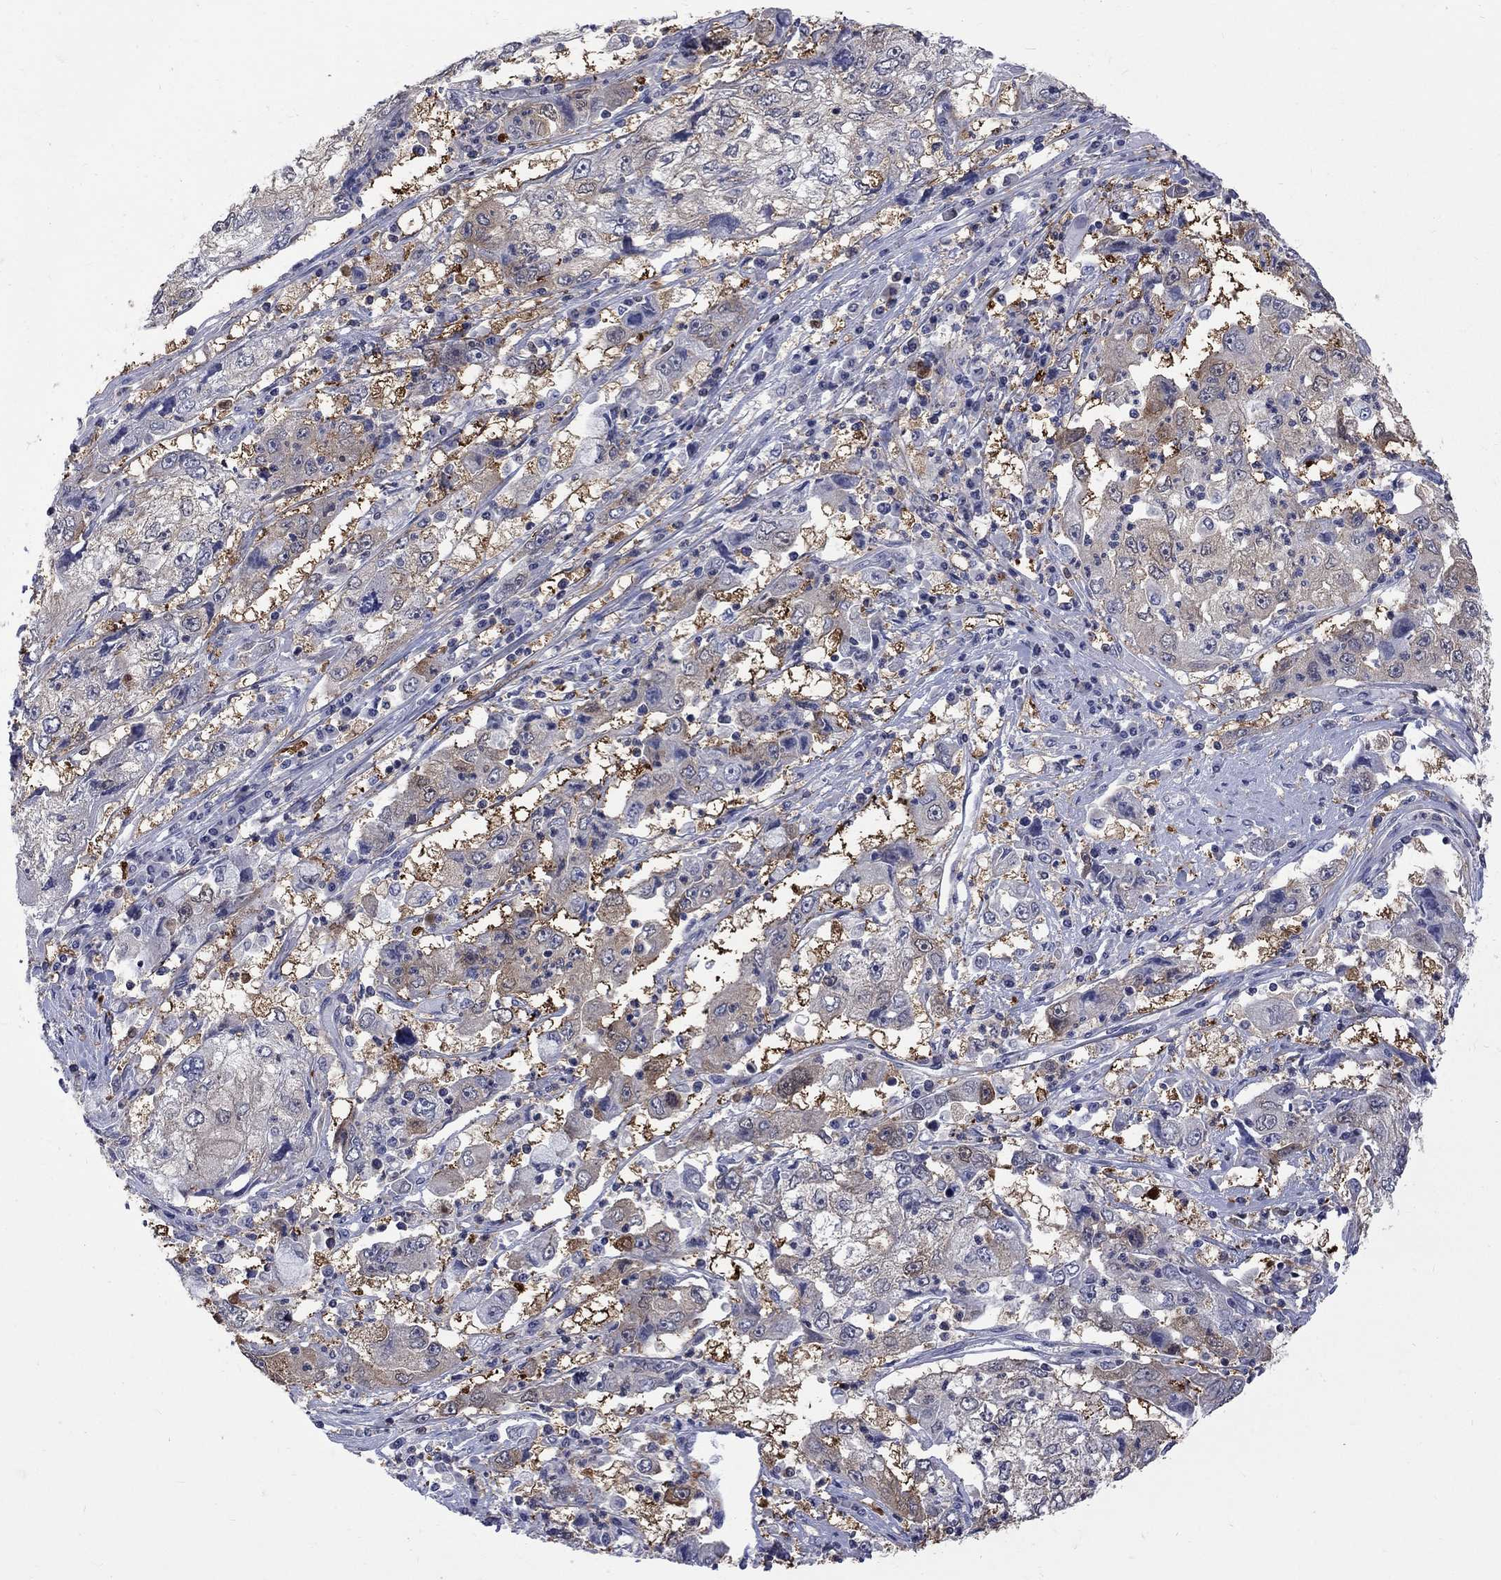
{"staining": {"intensity": "moderate", "quantity": "25%-75%", "location": "cytoplasmic/membranous"}, "tissue": "cervical cancer", "cell_type": "Tumor cells", "image_type": "cancer", "snomed": [{"axis": "morphology", "description": "Squamous cell carcinoma, NOS"}, {"axis": "topography", "description": "Cervix"}], "caption": "Protein staining of squamous cell carcinoma (cervical) tissue exhibits moderate cytoplasmic/membranous positivity in about 25%-75% of tumor cells. The protein of interest is stained brown, and the nuclei are stained in blue (DAB (3,3'-diaminobenzidine) IHC with brightfield microscopy, high magnification).", "gene": "HKDC1", "patient": {"sex": "female", "age": 36}}